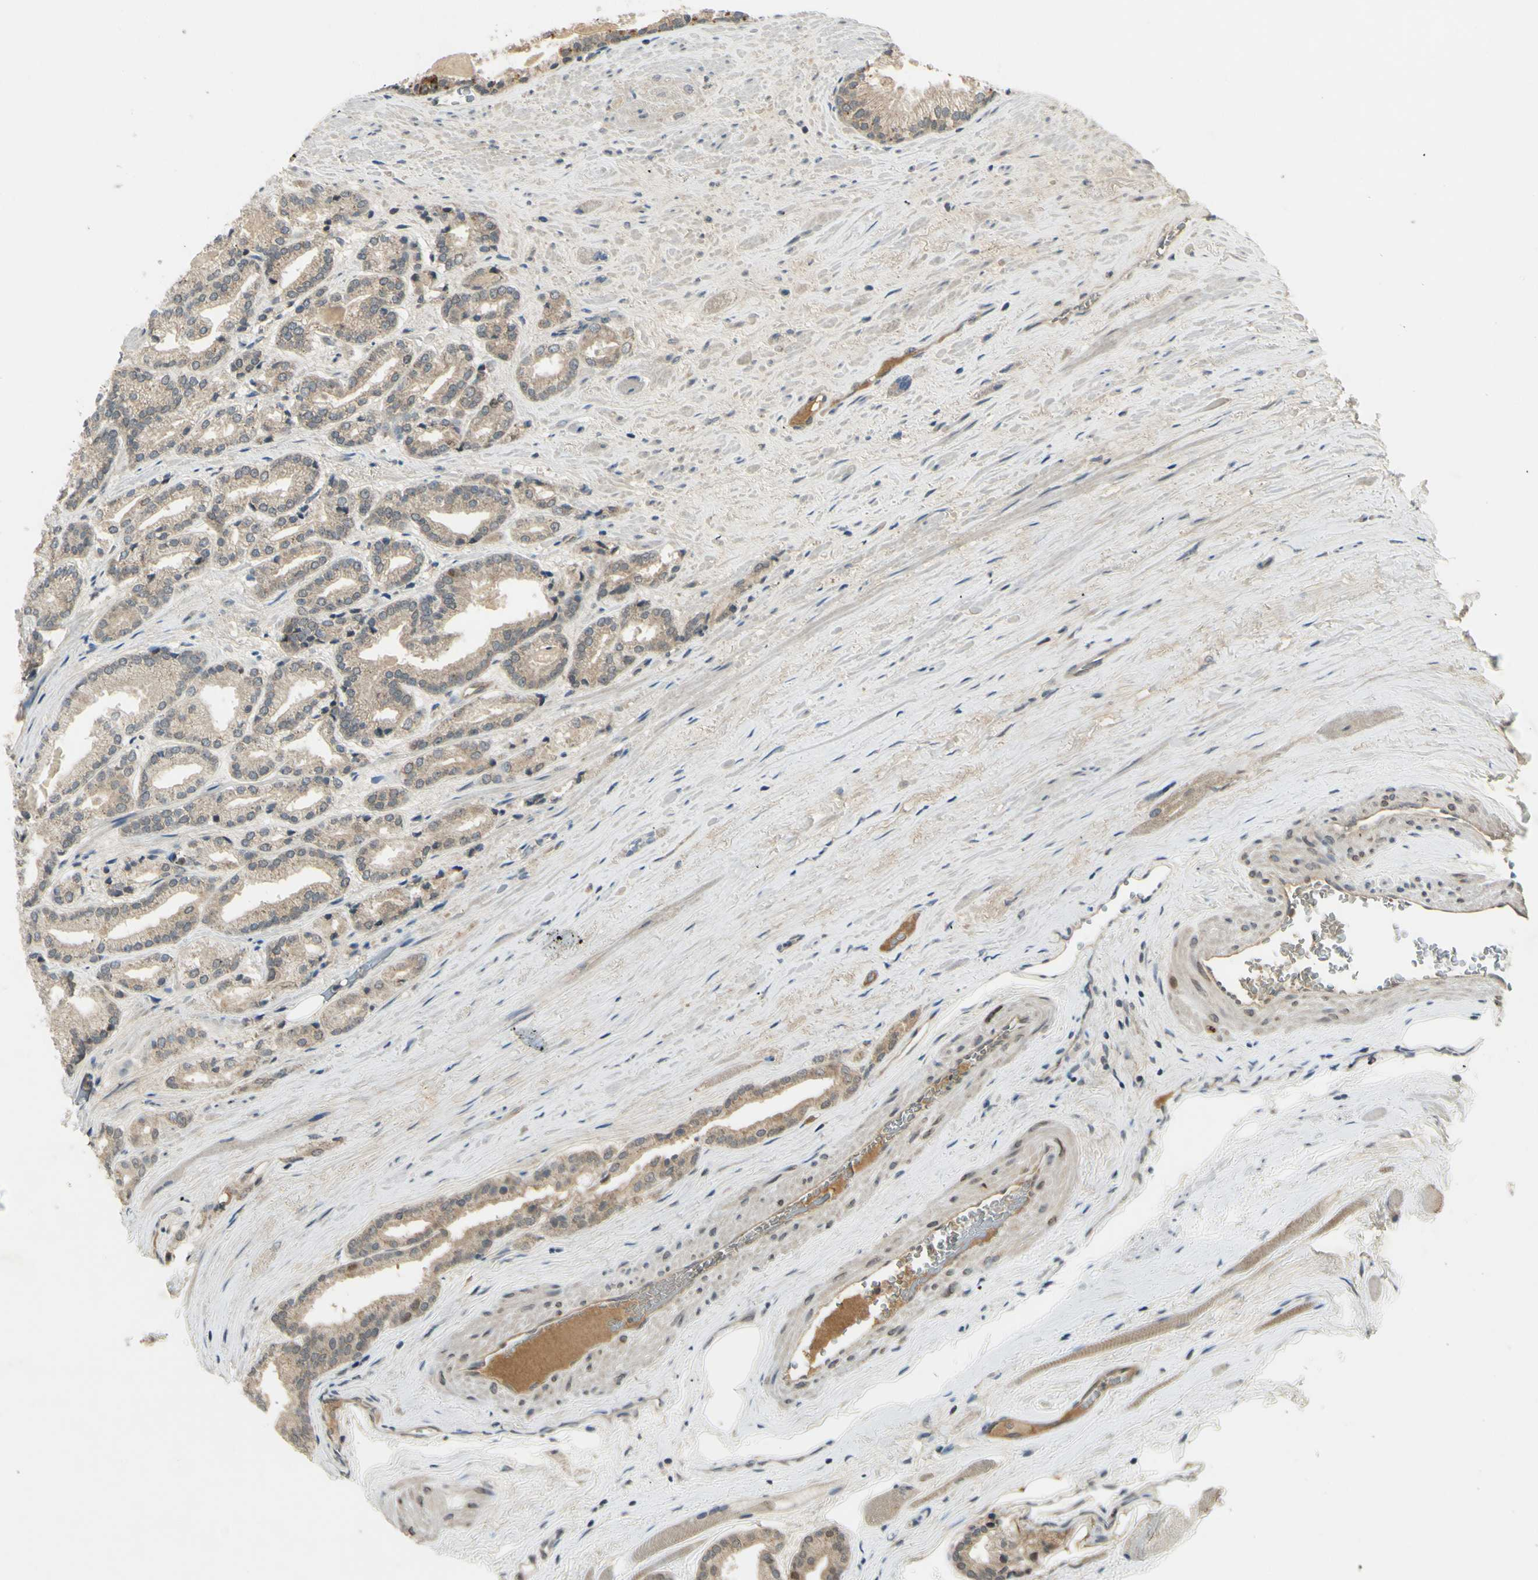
{"staining": {"intensity": "negative", "quantity": "none", "location": "none"}, "tissue": "prostate cancer", "cell_type": "Tumor cells", "image_type": "cancer", "snomed": [{"axis": "morphology", "description": "Adenocarcinoma, Low grade"}, {"axis": "topography", "description": "Prostate"}], "caption": "An IHC image of prostate cancer (adenocarcinoma (low-grade)) is shown. There is no staining in tumor cells of prostate cancer (adenocarcinoma (low-grade)). The staining was performed using DAB to visualize the protein expression in brown, while the nuclei were stained in blue with hematoxylin (Magnification: 20x).", "gene": "RAD18", "patient": {"sex": "male", "age": 59}}